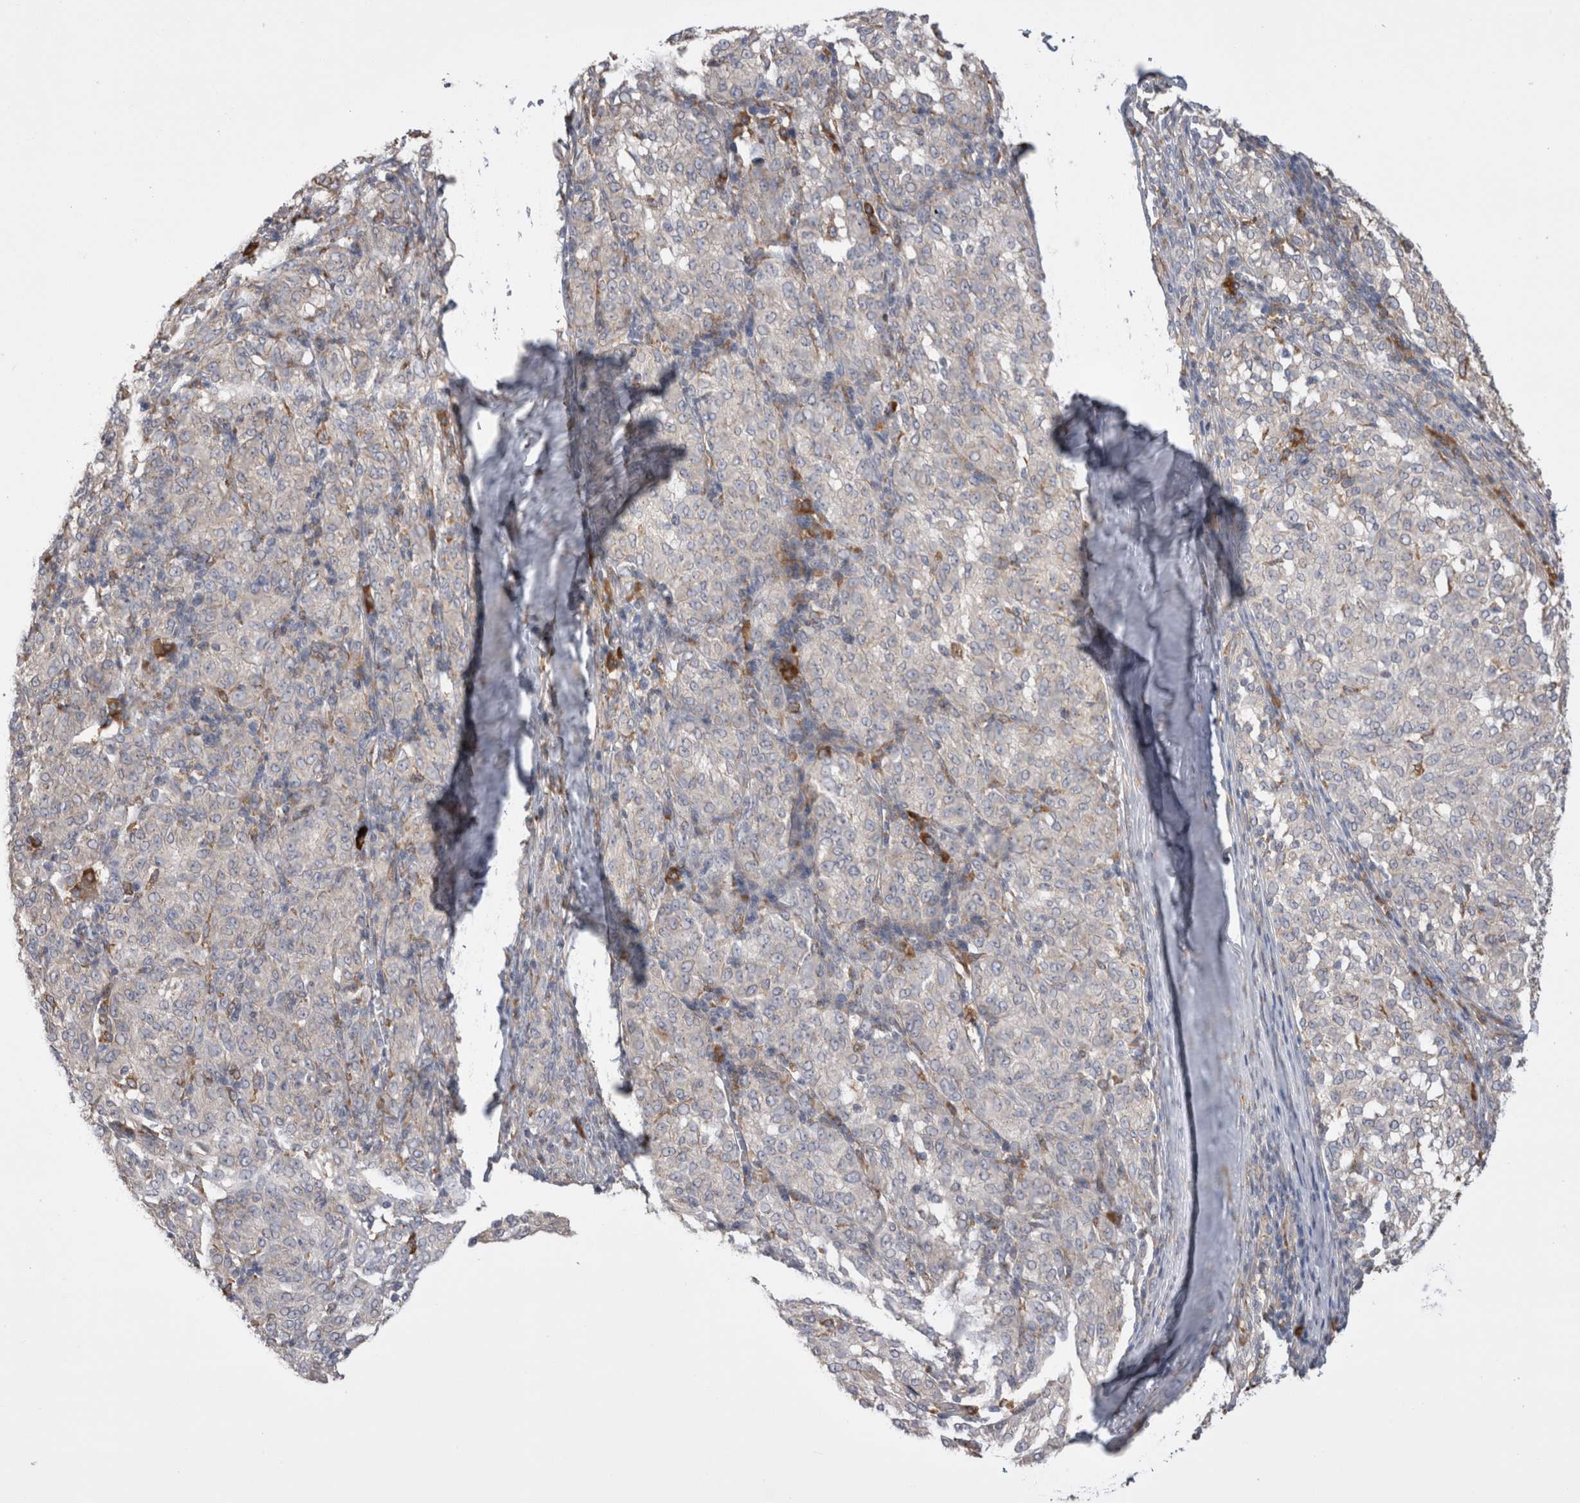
{"staining": {"intensity": "negative", "quantity": "none", "location": "none"}, "tissue": "melanoma", "cell_type": "Tumor cells", "image_type": "cancer", "snomed": [{"axis": "morphology", "description": "Malignant melanoma, NOS"}, {"axis": "topography", "description": "Skin"}], "caption": "Micrograph shows no significant protein positivity in tumor cells of malignant melanoma.", "gene": "ZNF341", "patient": {"sex": "female", "age": 72}}